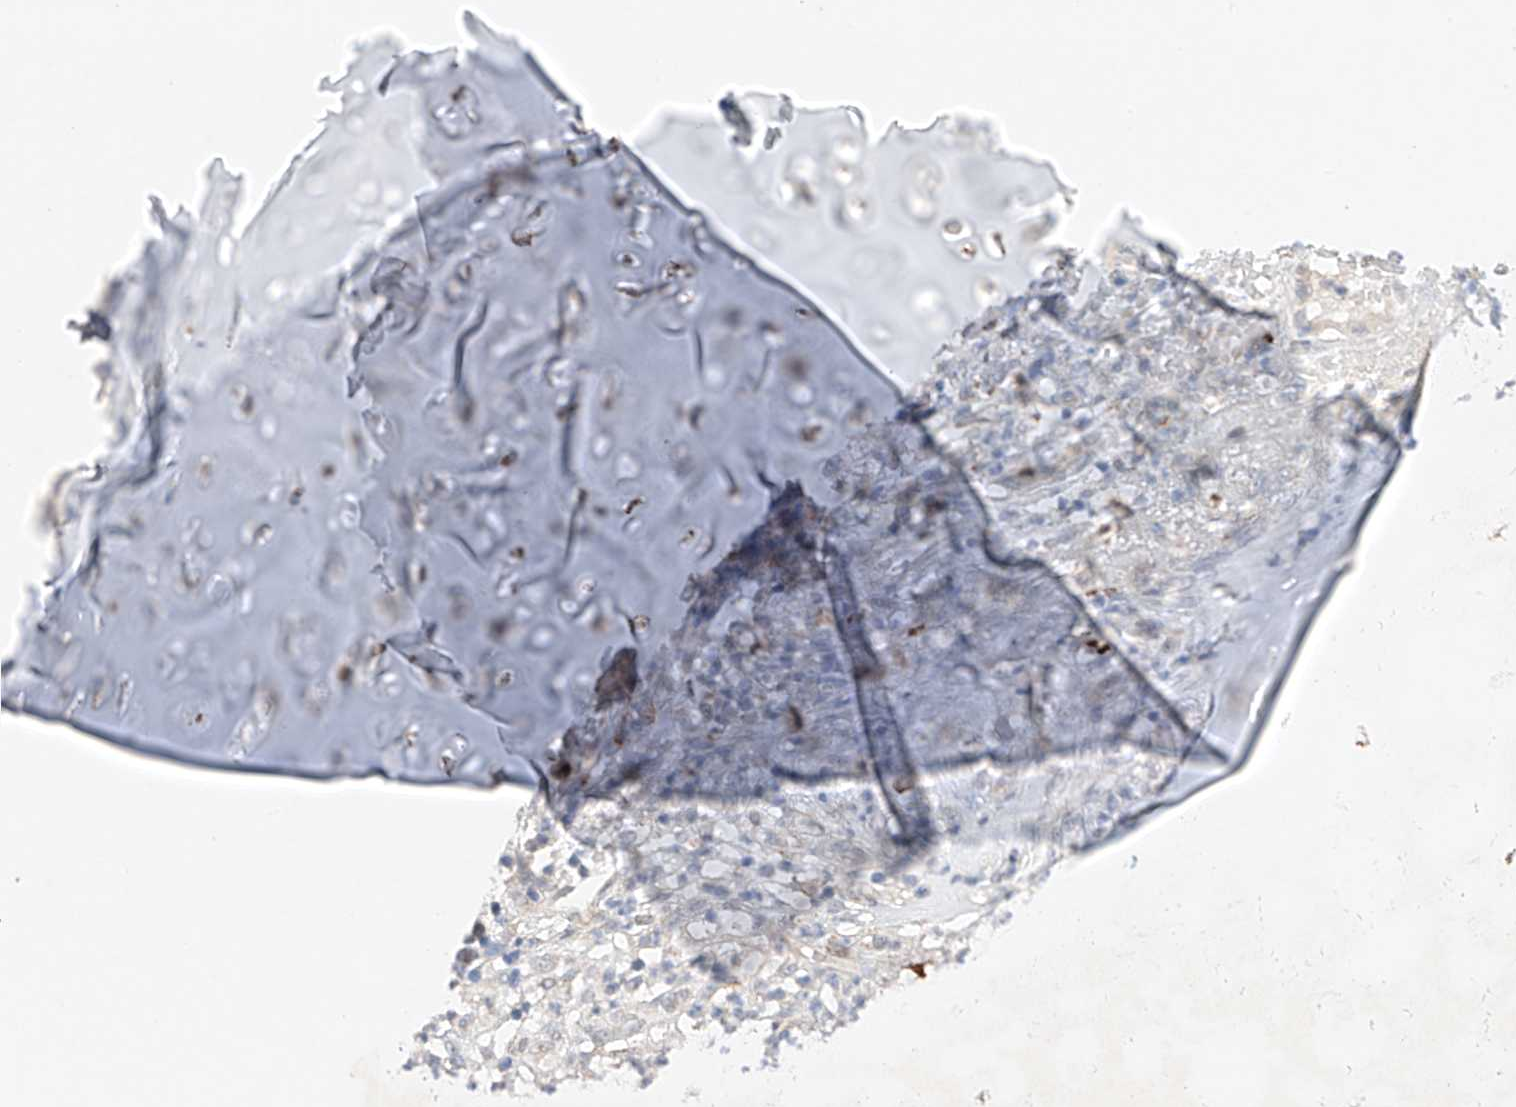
{"staining": {"intensity": "weak", "quantity": ">75%", "location": "cytoplasmic/membranous"}, "tissue": "adipose tissue", "cell_type": "Adipocytes", "image_type": "normal", "snomed": [{"axis": "morphology", "description": "Normal tissue, NOS"}, {"axis": "morphology", "description": "Basal cell carcinoma"}, {"axis": "topography", "description": "Cartilage tissue"}, {"axis": "topography", "description": "Nasopharynx"}, {"axis": "topography", "description": "Oral tissue"}], "caption": "Unremarkable adipose tissue demonstrates weak cytoplasmic/membranous positivity in approximately >75% of adipocytes (IHC, brightfield microscopy, high magnification)..", "gene": "IL22RA2", "patient": {"sex": "female", "age": 77}}